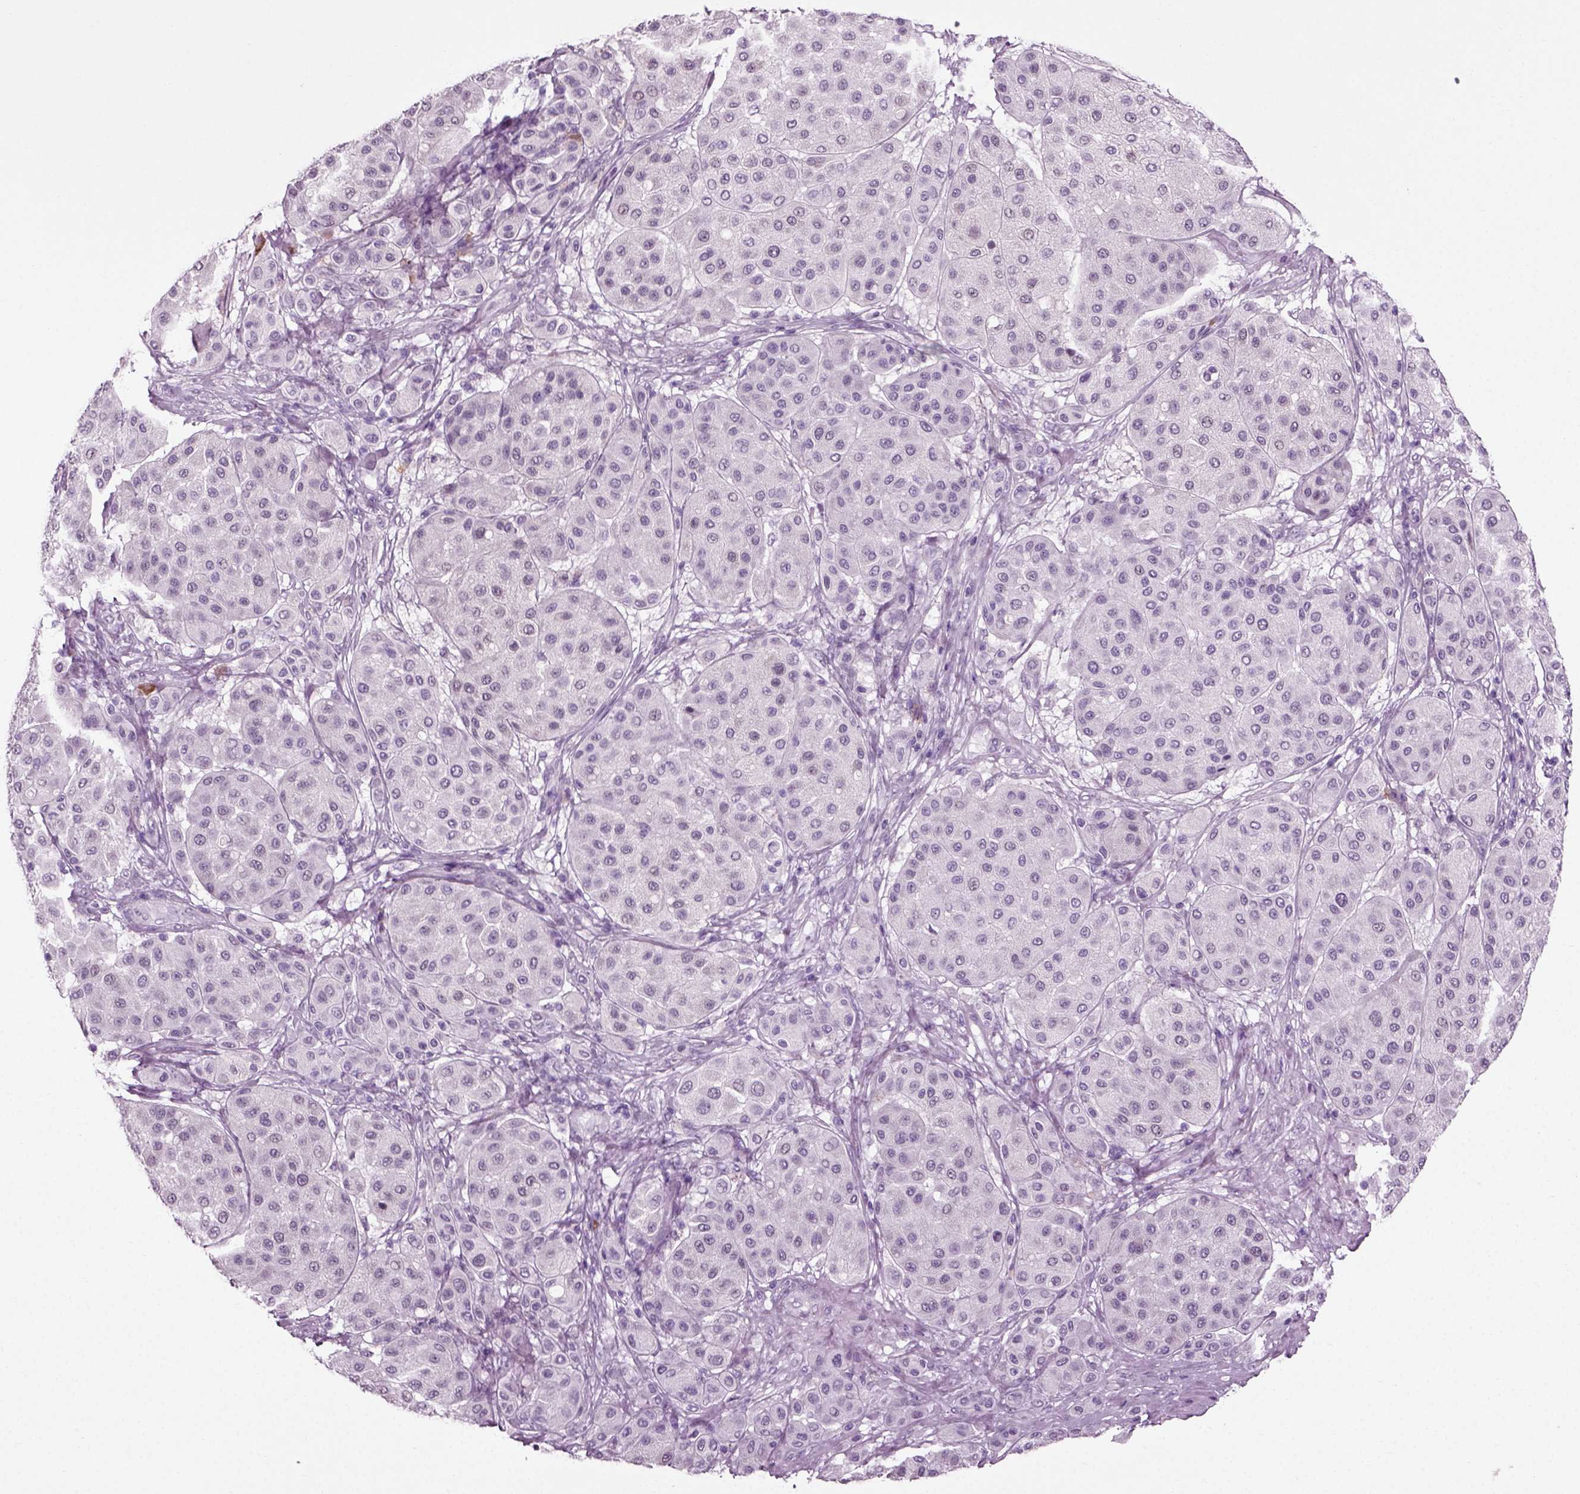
{"staining": {"intensity": "negative", "quantity": "none", "location": "none"}, "tissue": "melanoma", "cell_type": "Tumor cells", "image_type": "cancer", "snomed": [{"axis": "morphology", "description": "Malignant melanoma, Metastatic site"}, {"axis": "topography", "description": "Smooth muscle"}], "caption": "Malignant melanoma (metastatic site) was stained to show a protein in brown. There is no significant positivity in tumor cells.", "gene": "SLC26A8", "patient": {"sex": "male", "age": 41}}